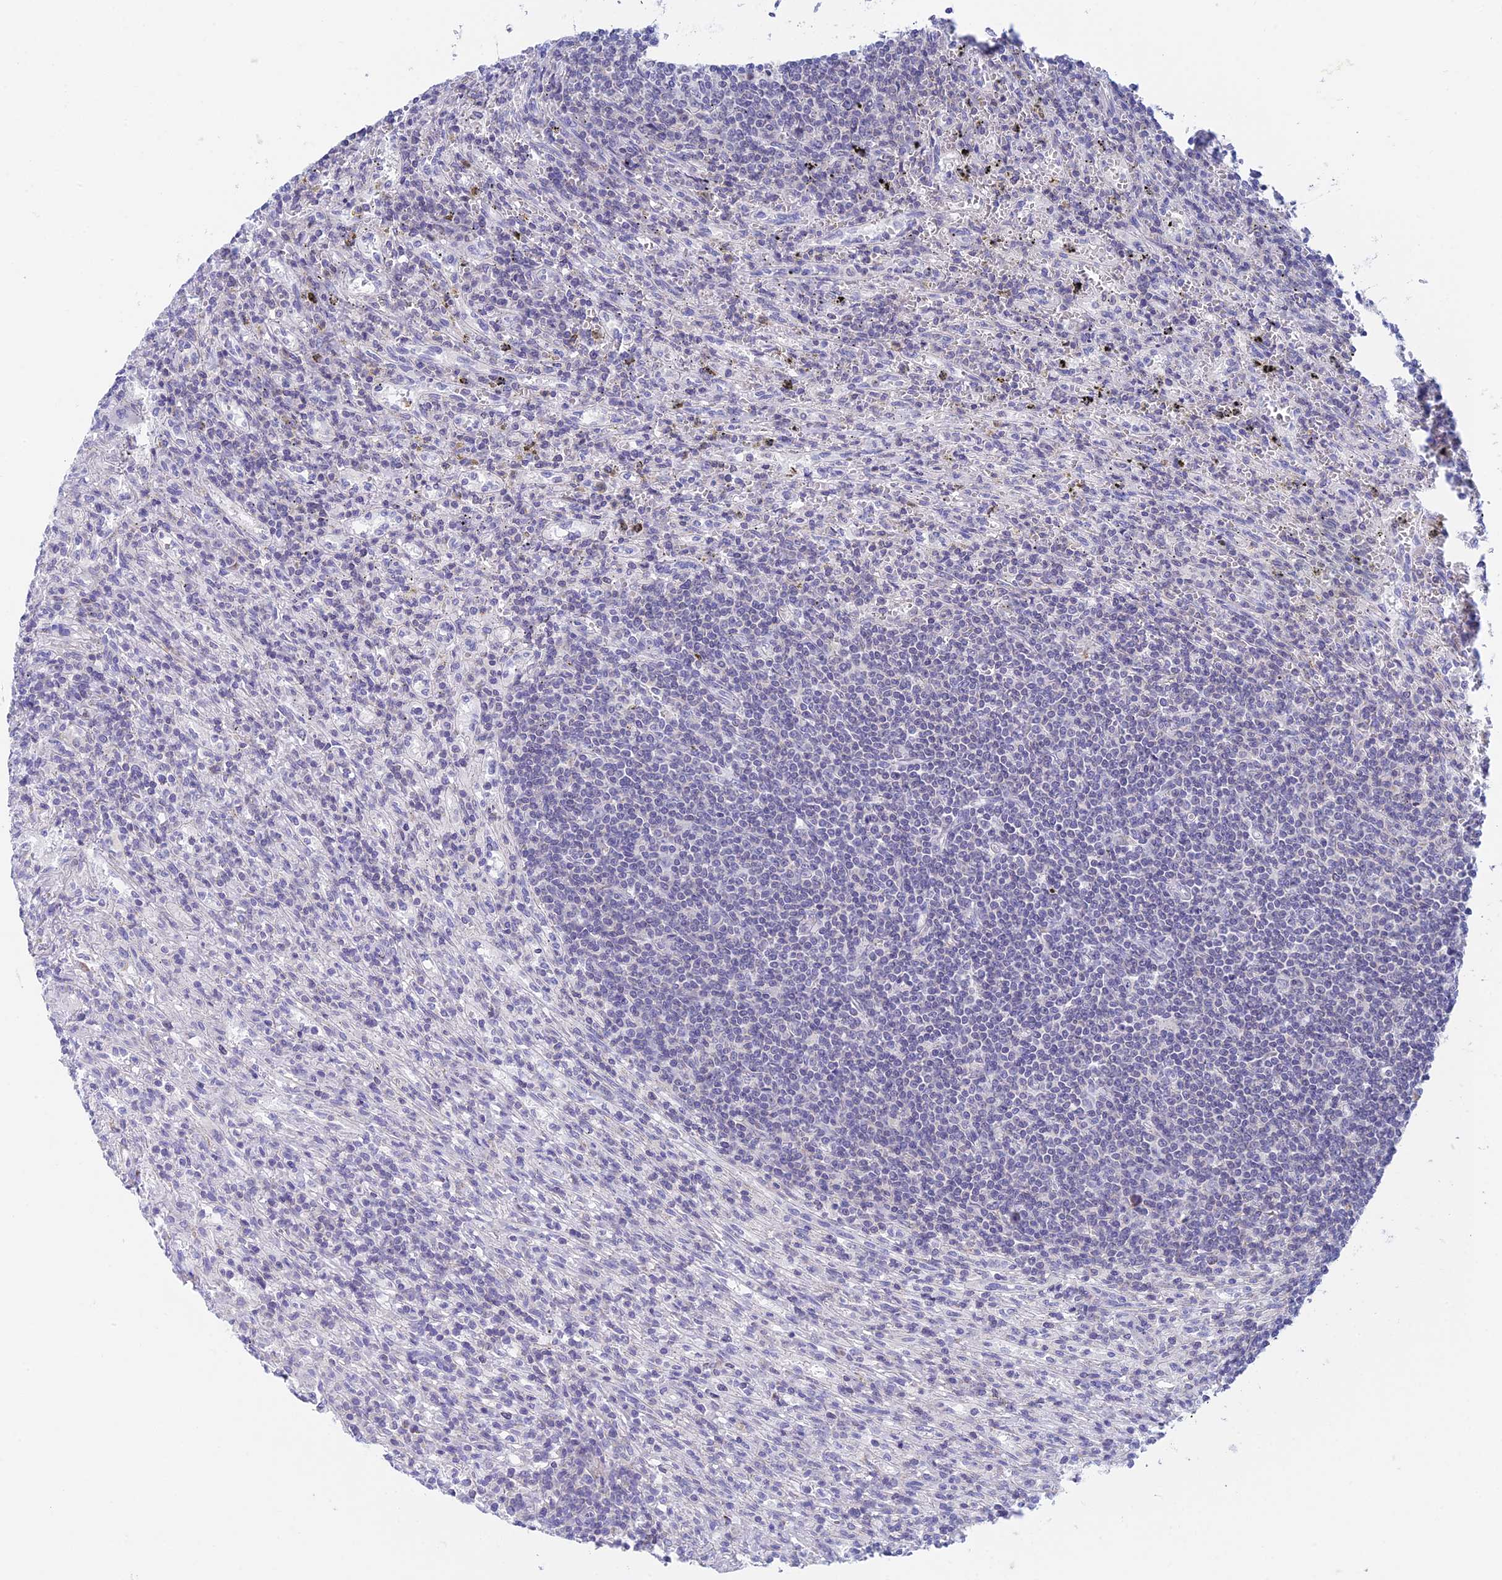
{"staining": {"intensity": "negative", "quantity": "none", "location": "none"}, "tissue": "lymphoma", "cell_type": "Tumor cells", "image_type": "cancer", "snomed": [{"axis": "morphology", "description": "Malignant lymphoma, non-Hodgkin's type, Low grade"}, {"axis": "topography", "description": "Spleen"}], "caption": "Tumor cells are negative for protein expression in human lymphoma.", "gene": "REXO5", "patient": {"sex": "male", "age": 76}}